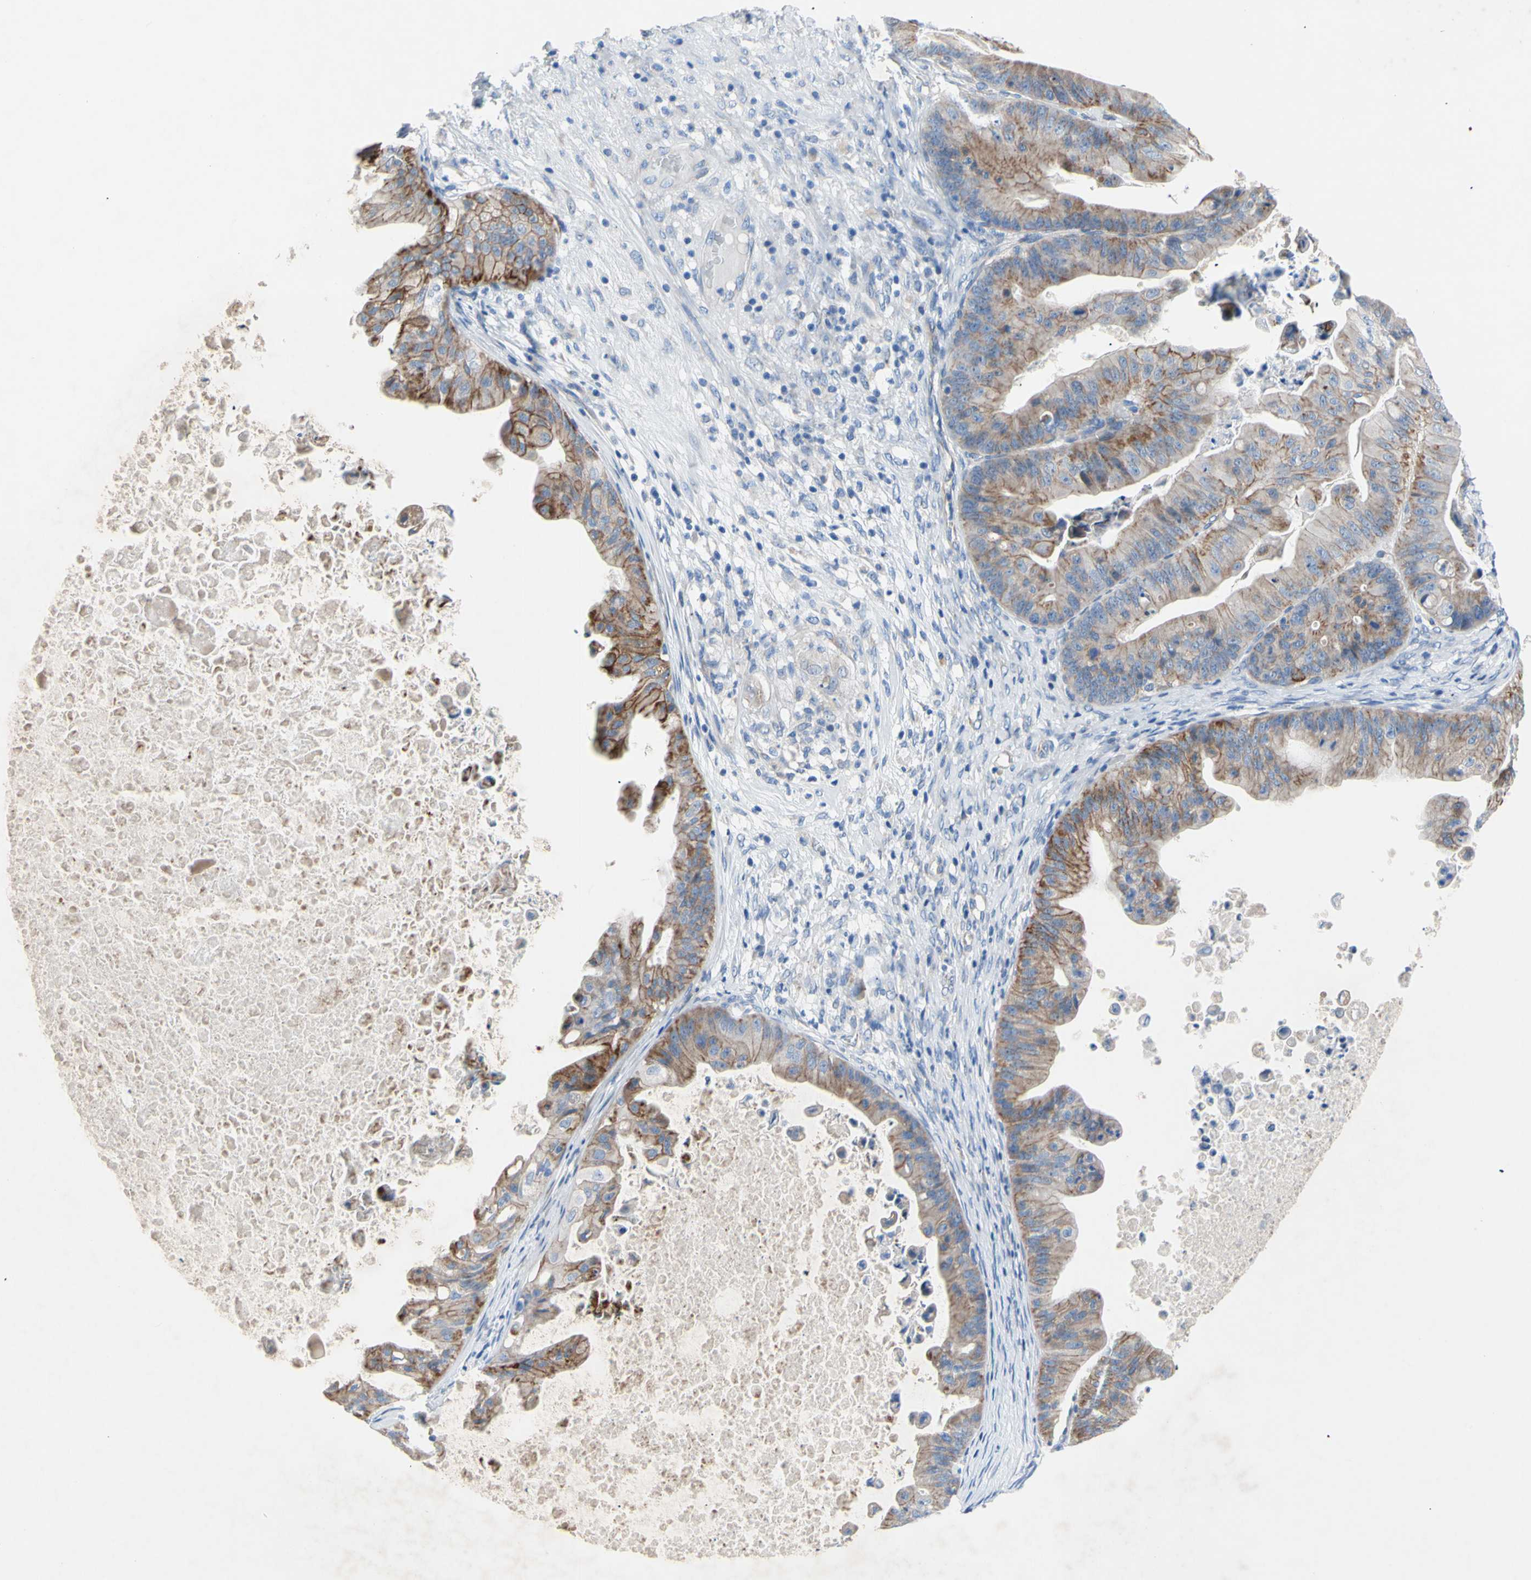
{"staining": {"intensity": "moderate", "quantity": "25%-75%", "location": "cytoplasmic/membranous"}, "tissue": "ovarian cancer", "cell_type": "Tumor cells", "image_type": "cancer", "snomed": [{"axis": "morphology", "description": "Cystadenocarcinoma, mucinous, NOS"}, {"axis": "topography", "description": "Ovary"}], "caption": "Ovarian mucinous cystadenocarcinoma stained with DAB (3,3'-diaminobenzidine) IHC reveals medium levels of moderate cytoplasmic/membranous staining in approximately 25%-75% of tumor cells. (DAB (3,3'-diaminobenzidine) IHC, brown staining for protein, blue staining for nuclei).", "gene": "TMIGD2", "patient": {"sex": "female", "age": 37}}